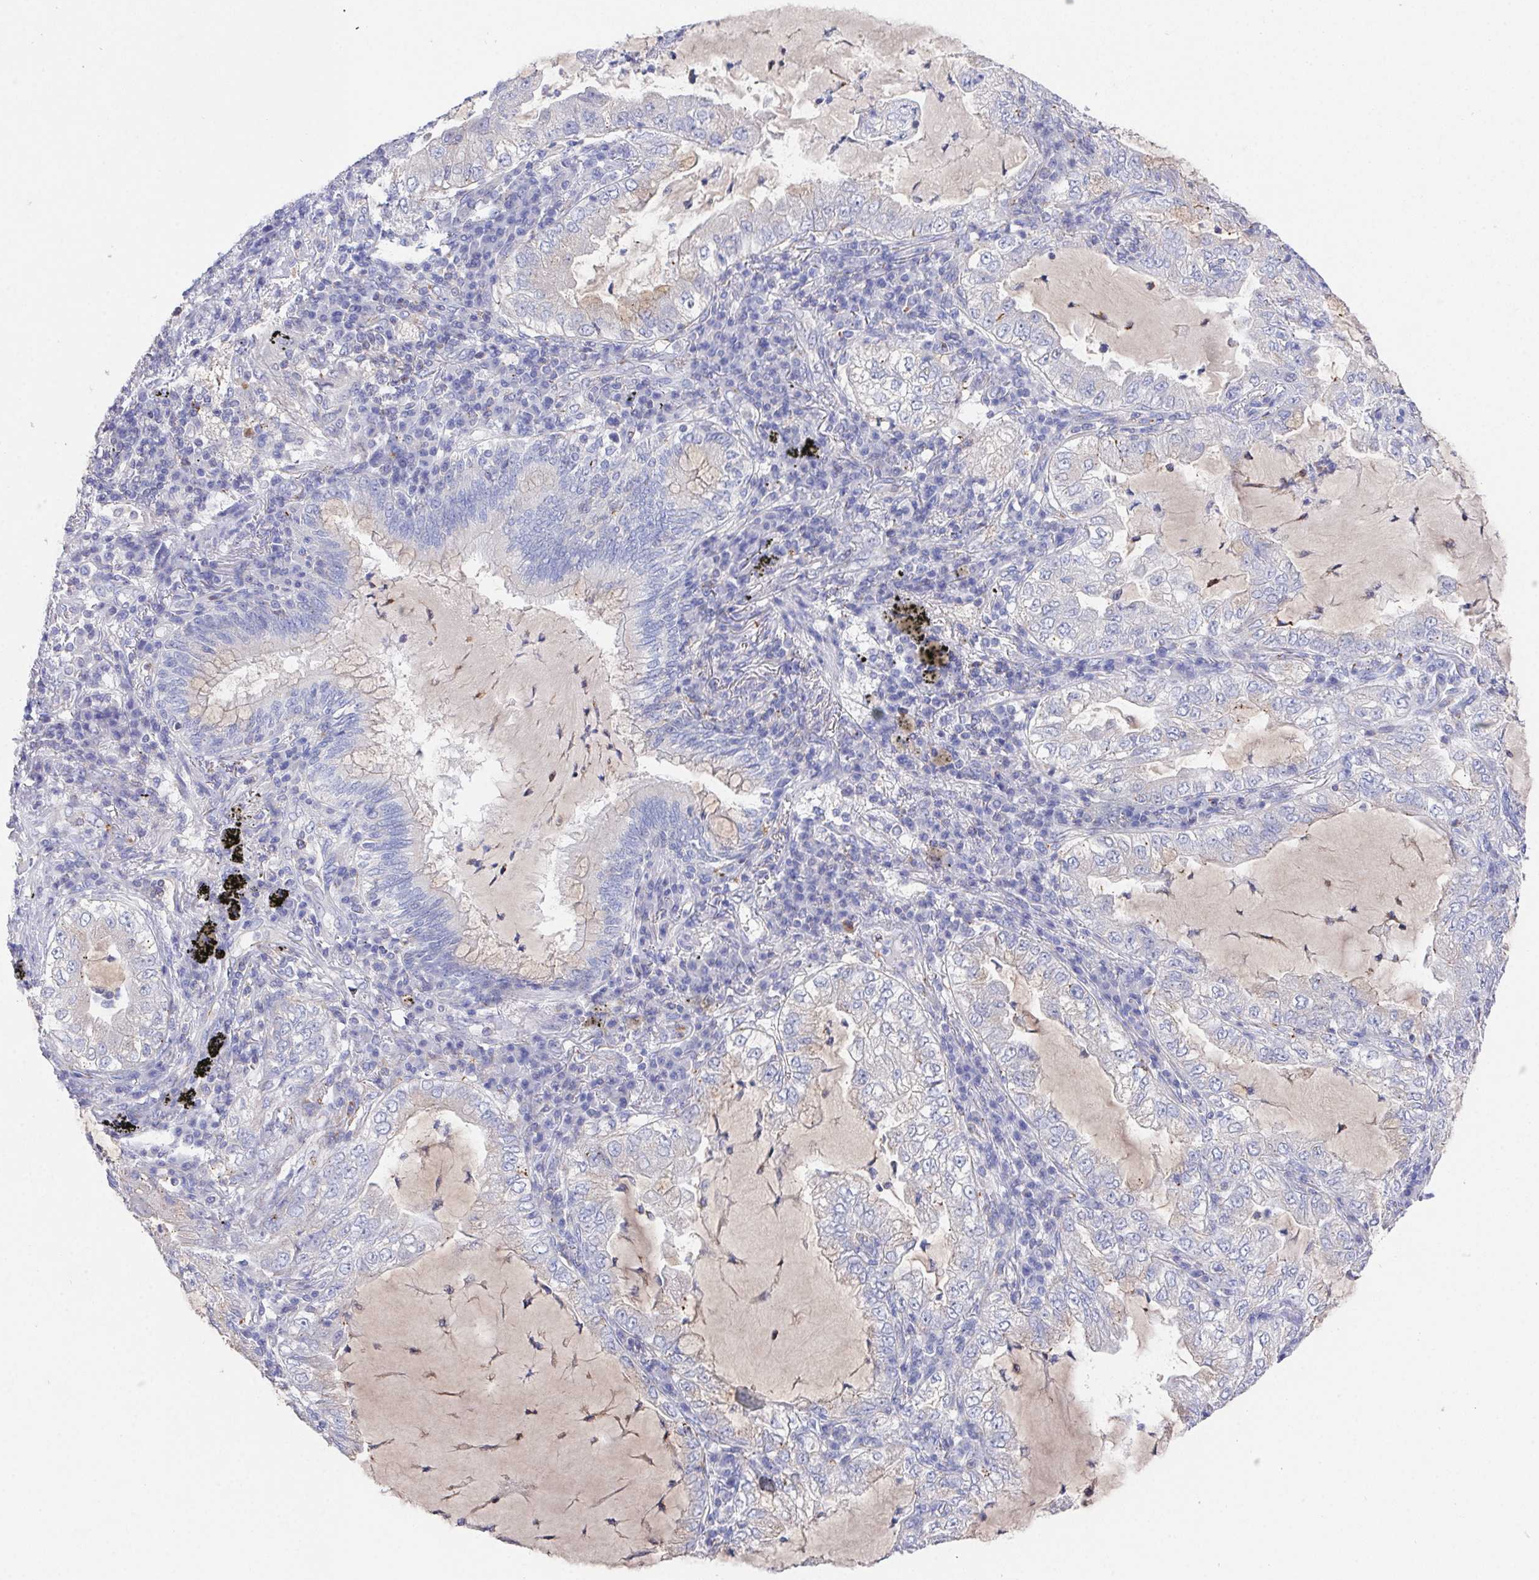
{"staining": {"intensity": "negative", "quantity": "none", "location": "none"}, "tissue": "lung cancer", "cell_type": "Tumor cells", "image_type": "cancer", "snomed": [{"axis": "morphology", "description": "Adenocarcinoma, NOS"}, {"axis": "topography", "description": "Lung"}], "caption": "Immunohistochemistry (IHC) image of human lung adenocarcinoma stained for a protein (brown), which shows no expression in tumor cells.", "gene": "PRG3", "patient": {"sex": "female", "age": 73}}